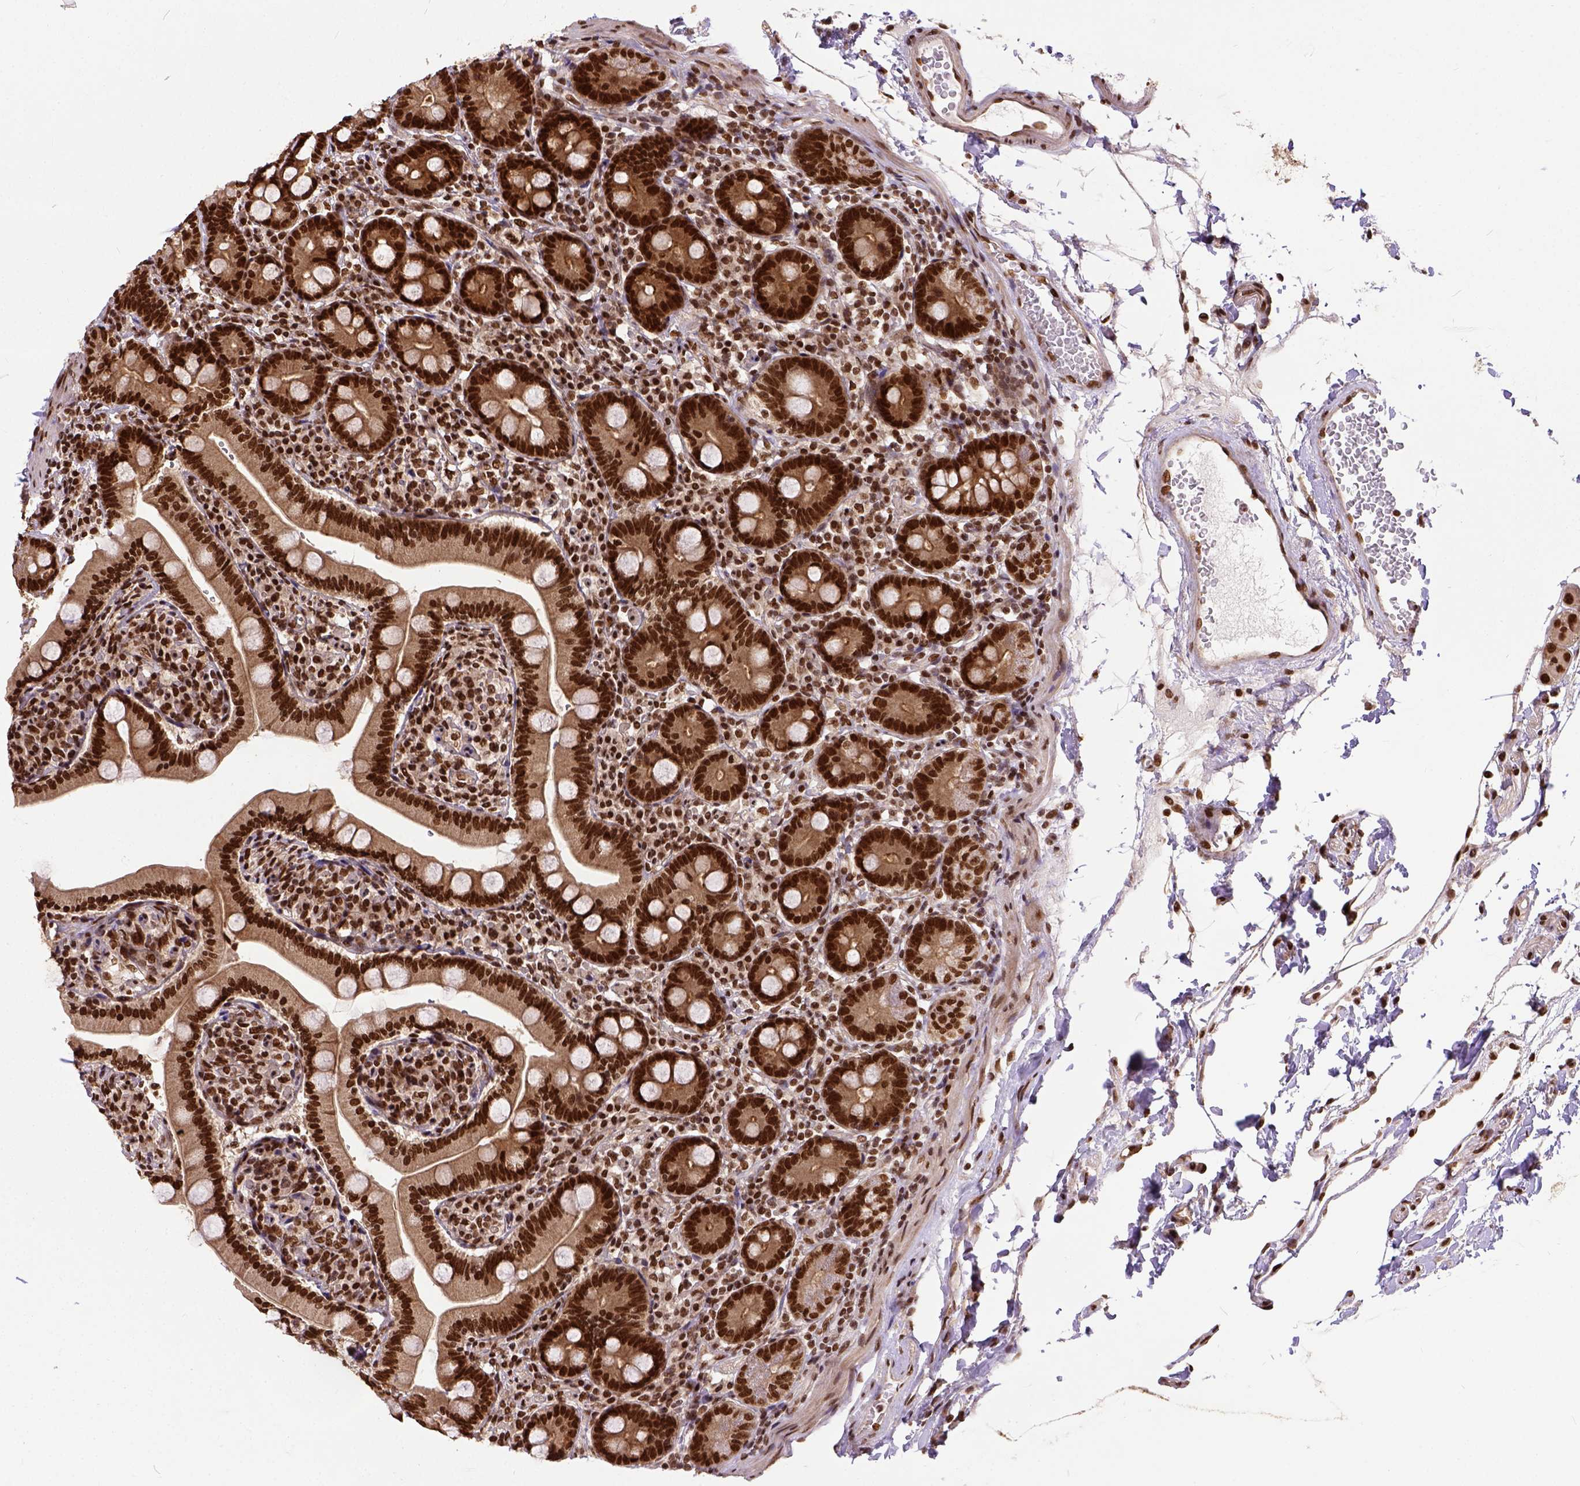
{"staining": {"intensity": "strong", "quantity": ">75%", "location": "nuclear"}, "tissue": "duodenum", "cell_type": "Glandular cells", "image_type": "normal", "snomed": [{"axis": "morphology", "description": "Normal tissue, NOS"}, {"axis": "topography", "description": "Duodenum"}], "caption": "Immunohistochemical staining of benign duodenum exhibits >75% levels of strong nuclear protein expression in about >75% of glandular cells.", "gene": "NACC1", "patient": {"sex": "female", "age": 67}}